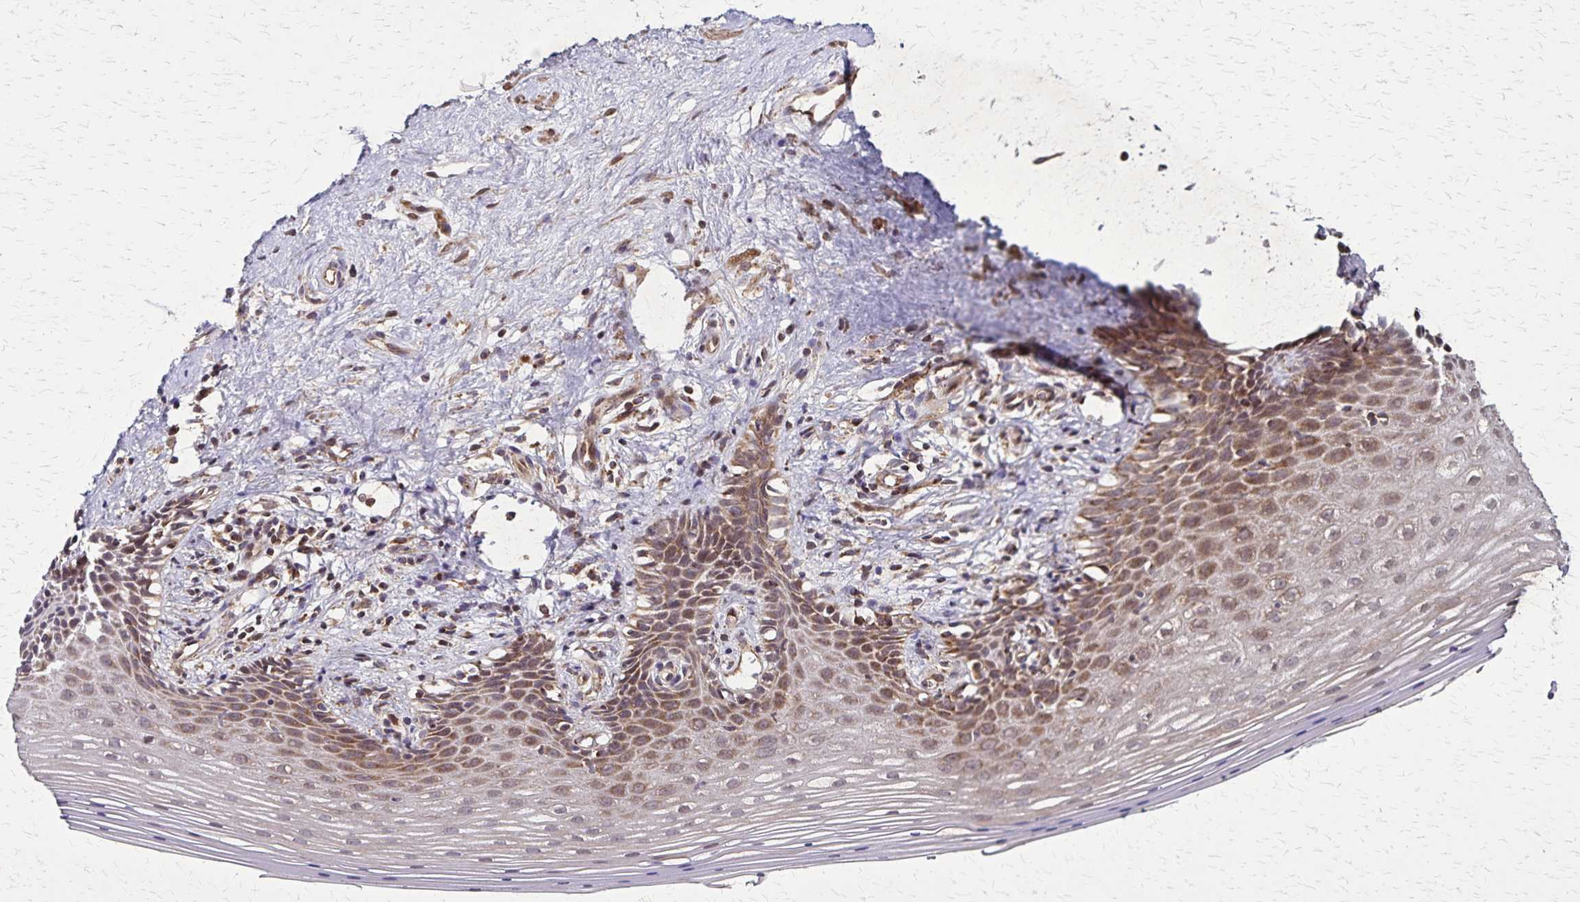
{"staining": {"intensity": "moderate", "quantity": "25%-75%", "location": "cytoplasmic/membranous,nuclear"}, "tissue": "vagina", "cell_type": "Squamous epithelial cells", "image_type": "normal", "snomed": [{"axis": "morphology", "description": "Normal tissue, NOS"}, {"axis": "topography", "description": "Vagina"}], "caption": "Human vagina stained for a protein (brown) demonstrates moderate cytoplasmic/membranous,nuclear positive staining in approximately 25%-75% of squamous epithelial cells.", "gene": "NFS1", "patient": {"sex": "female", "age": 42}}